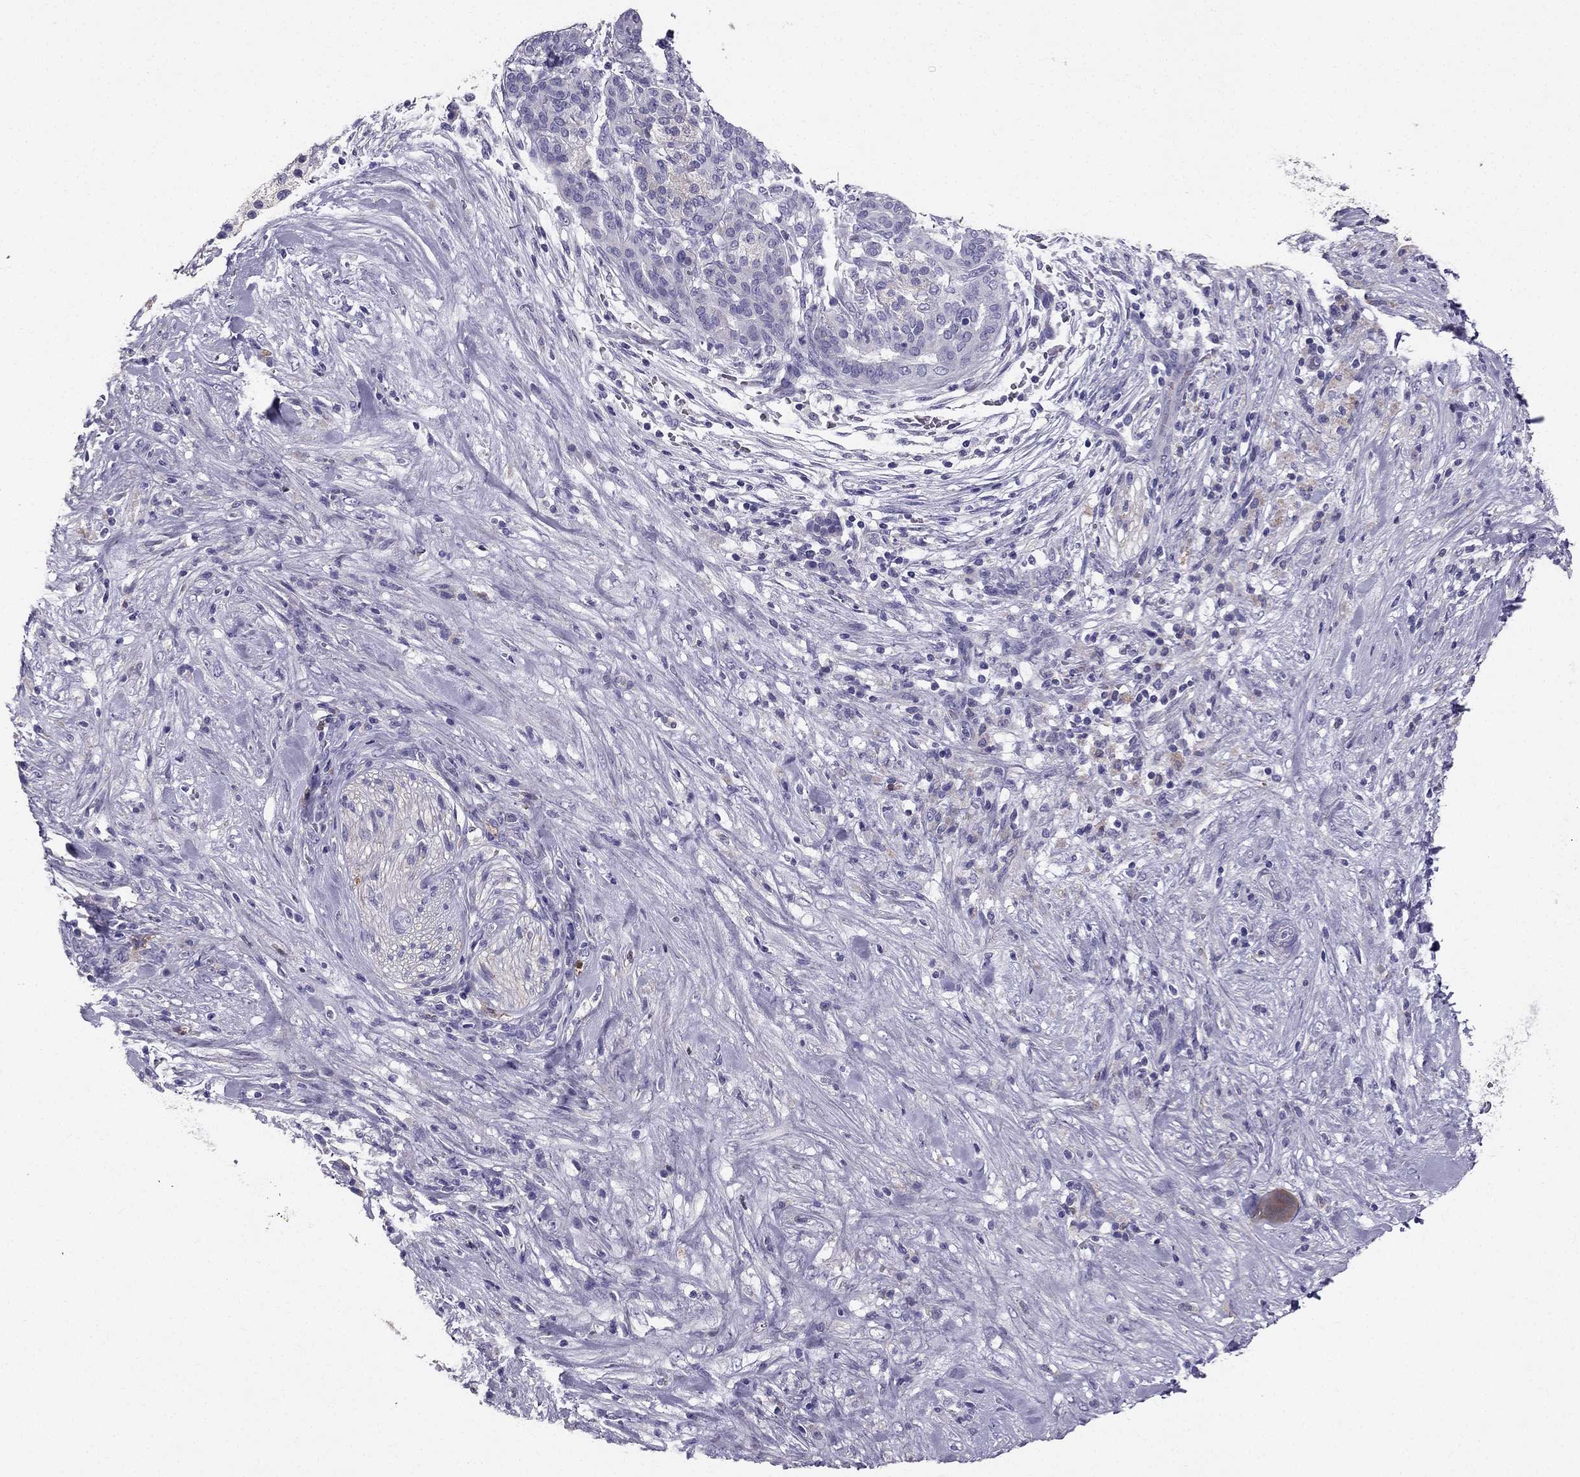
{"staining": {"intensity": "negative", "quantity": "none", "location": "none"}, "tissue": "pancreatic cancer", "cell_type": "Tumor cells", "image_type": "cancer", "snomed": [{"axis": "morphology", "description": "Adenocarcinoma, NOS"}, {"axis": "topography", "description": "Pancreas"}], "caption": "Immunohistochemistry (IHC) micrograph of neoplastic tissue: human pancreatic adenocarcinoma stained with DAB displays no significant protein expression in tumor cells.", "gene": "LMTK3", "patient": {"sex": "male", "age": 44}}